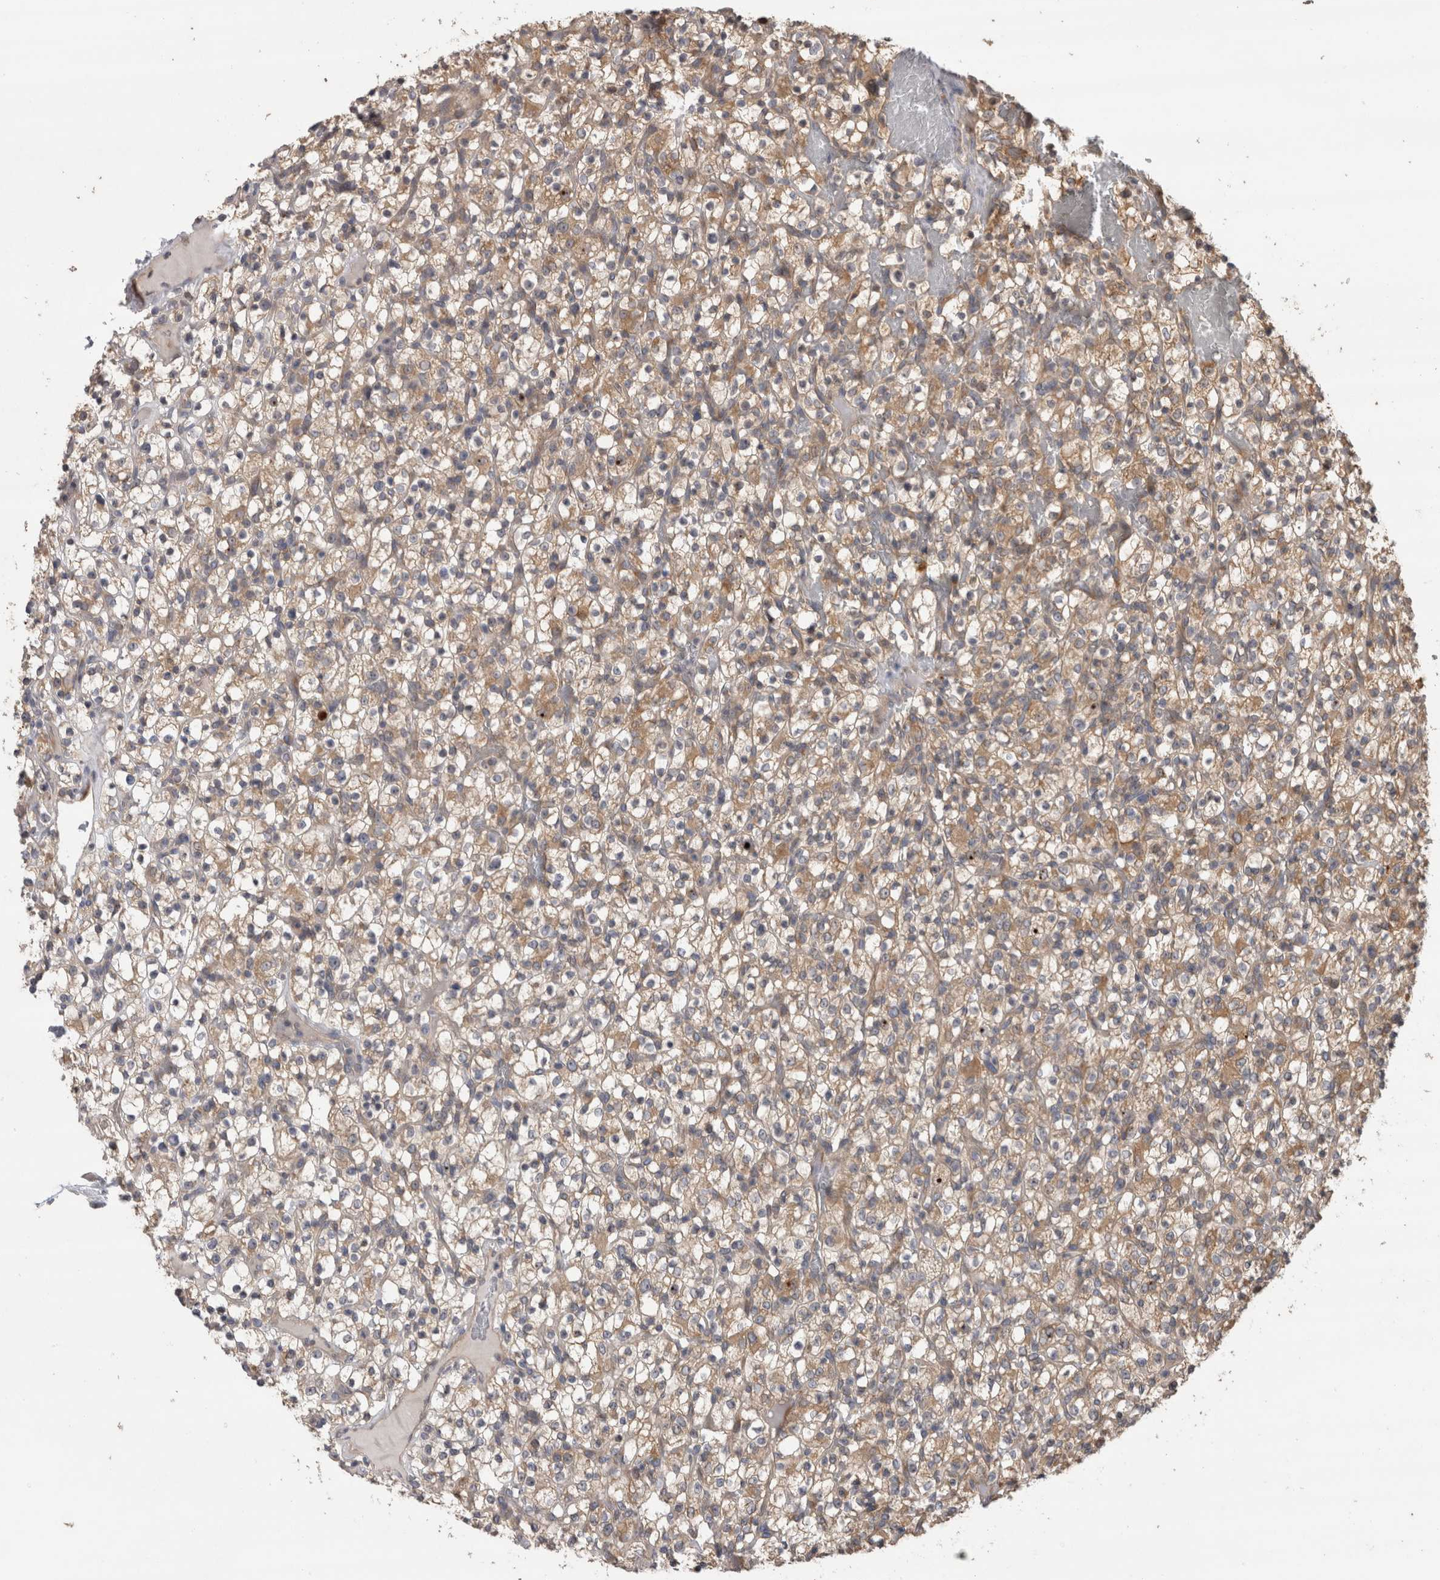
{"staining": {"intensity": "moderate", "quantity": ">75%", "location": "cytoplasmic/membranous"}, "tissue": "renal cancer", "cell_type": "Tumor cells", "image_type": "cancer", "snomed": [{"axis": "morphology", "description": "Normal tissue, NOS"}, {"axis": "morphology", "description": "Adenocarcinoma, NOS"}, {"axis": "topography", "description": "Kidney"}], "caption": "A photomicrograph of renal cancer stained for a protein displays moderate cytoplasmic/membranous brown staining in tumor cells.", "gene": "TBCE", "patient": {"sex": "female", "age": 72}}